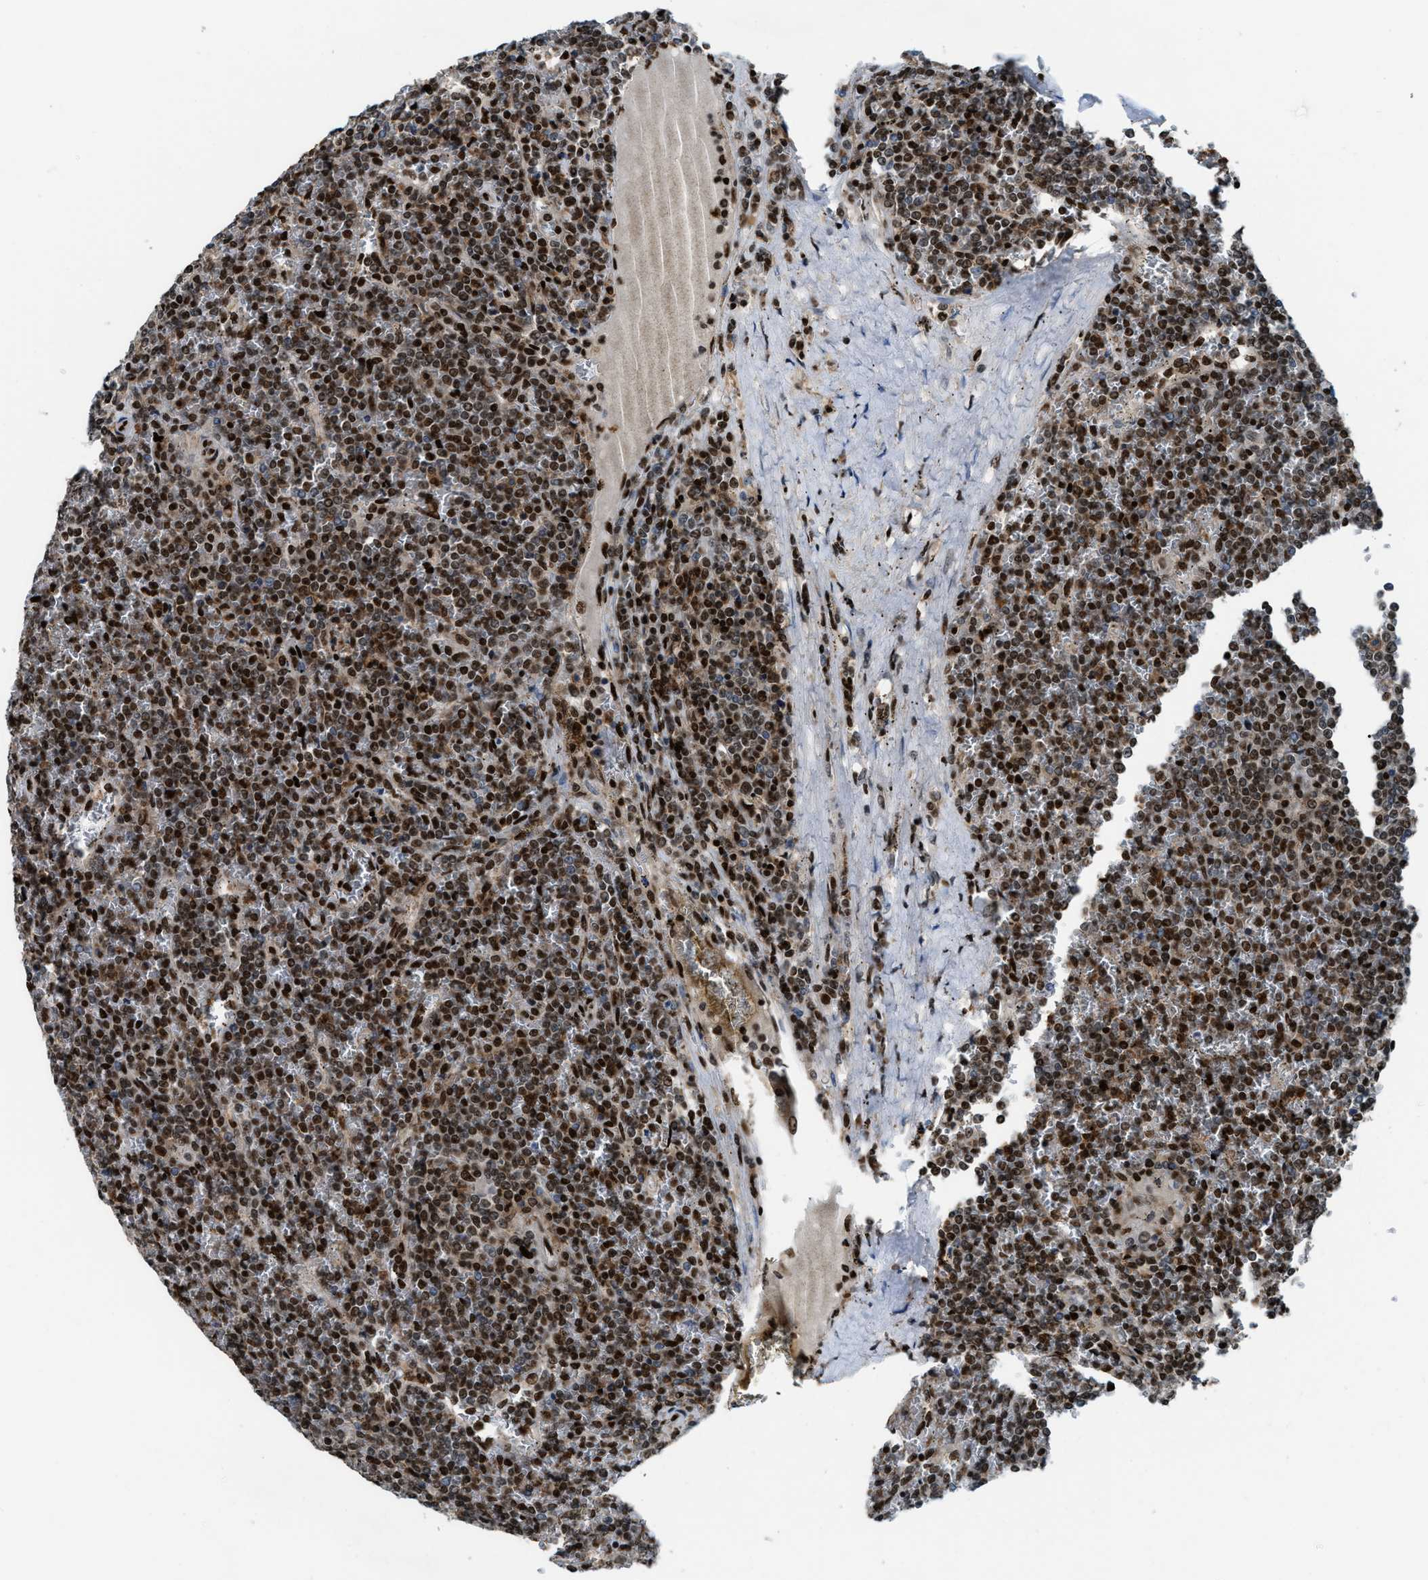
{"staining": {"intensity": "moderate", "quantity": ">75%", "location": "nuclear"}, "tissue": "lymphoma", "cell_type": "Tumor cells", "image_type": "cancer", "snomed": [{"axis": "morphology", "description": "Malignant lymphoma, non-Hodgkin's type, Low grade"}, {"axis": "topography", "description": "Spleen"}], "caption": "IHC image of neoplastic tissue: human lymphoma stained using immunohistochemistry exhibits medium levels of moderate protein expression localized specifically in the nuclear of tumor cells, appearing as a nuclear brown color.", "gene": "NUMA1", "patient": {"sex": "female", "age": 19}}